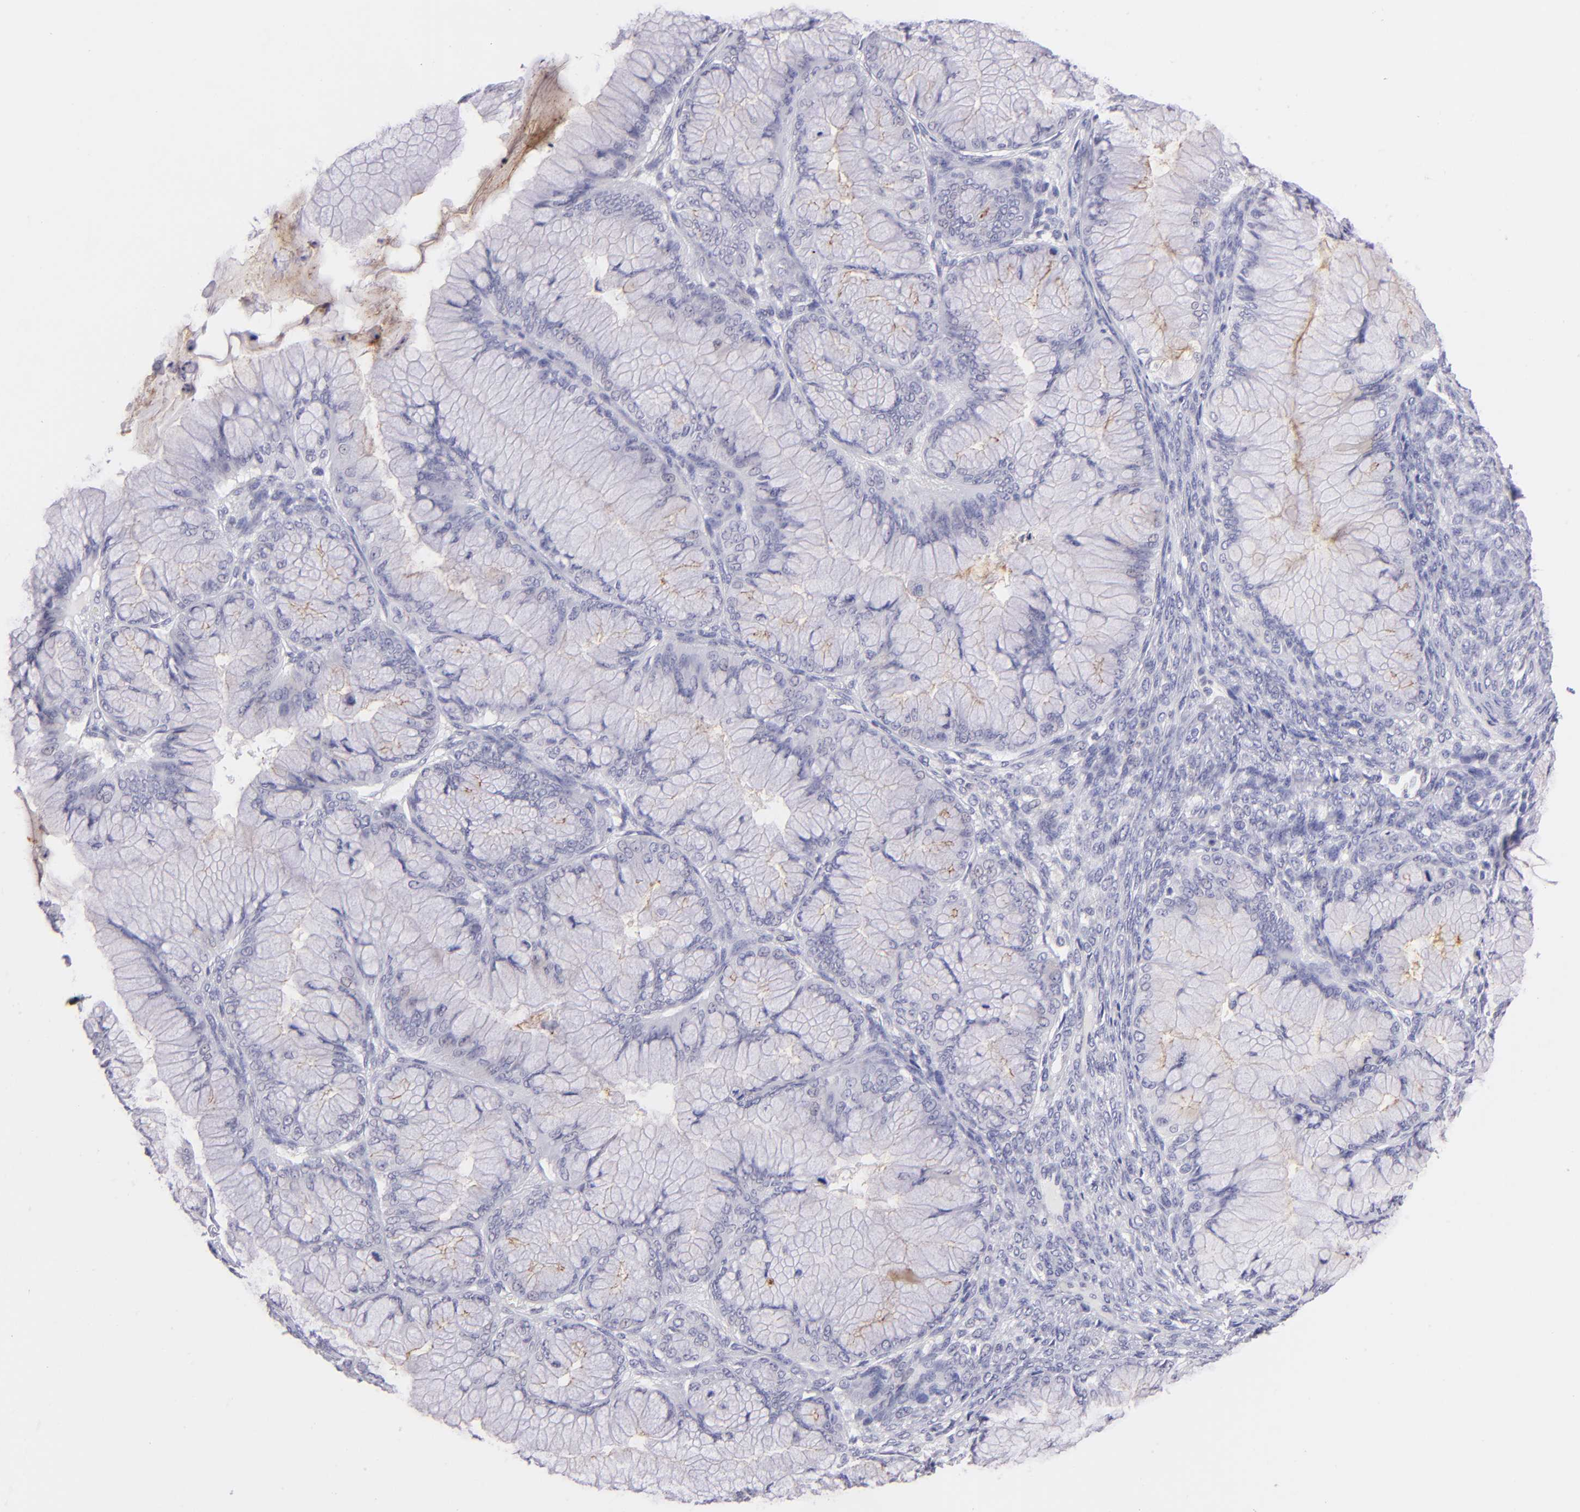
{"staining": {"intensity": "negative", "quantity": "none", "location": "none"}, "tissue": "ovarian cancer", "cell_type": "Tumor cells", "image_type": "cancer", "snomed": [{"axis": "morphology", "description": "Cystadenocarcinoma, mucinous, NOS"}, {"axis": "topography", "description": "Ovary"}], "caption": "High magnification brightfield microscopy of ovarian mucinous cystadenocarcinoma stained with DAB (brown) and counterstained with hematoxylin (blue): tumor cells show no significant staining.", "gene": "IL2RA", "patient": {"sex": "female", "age": 63}}